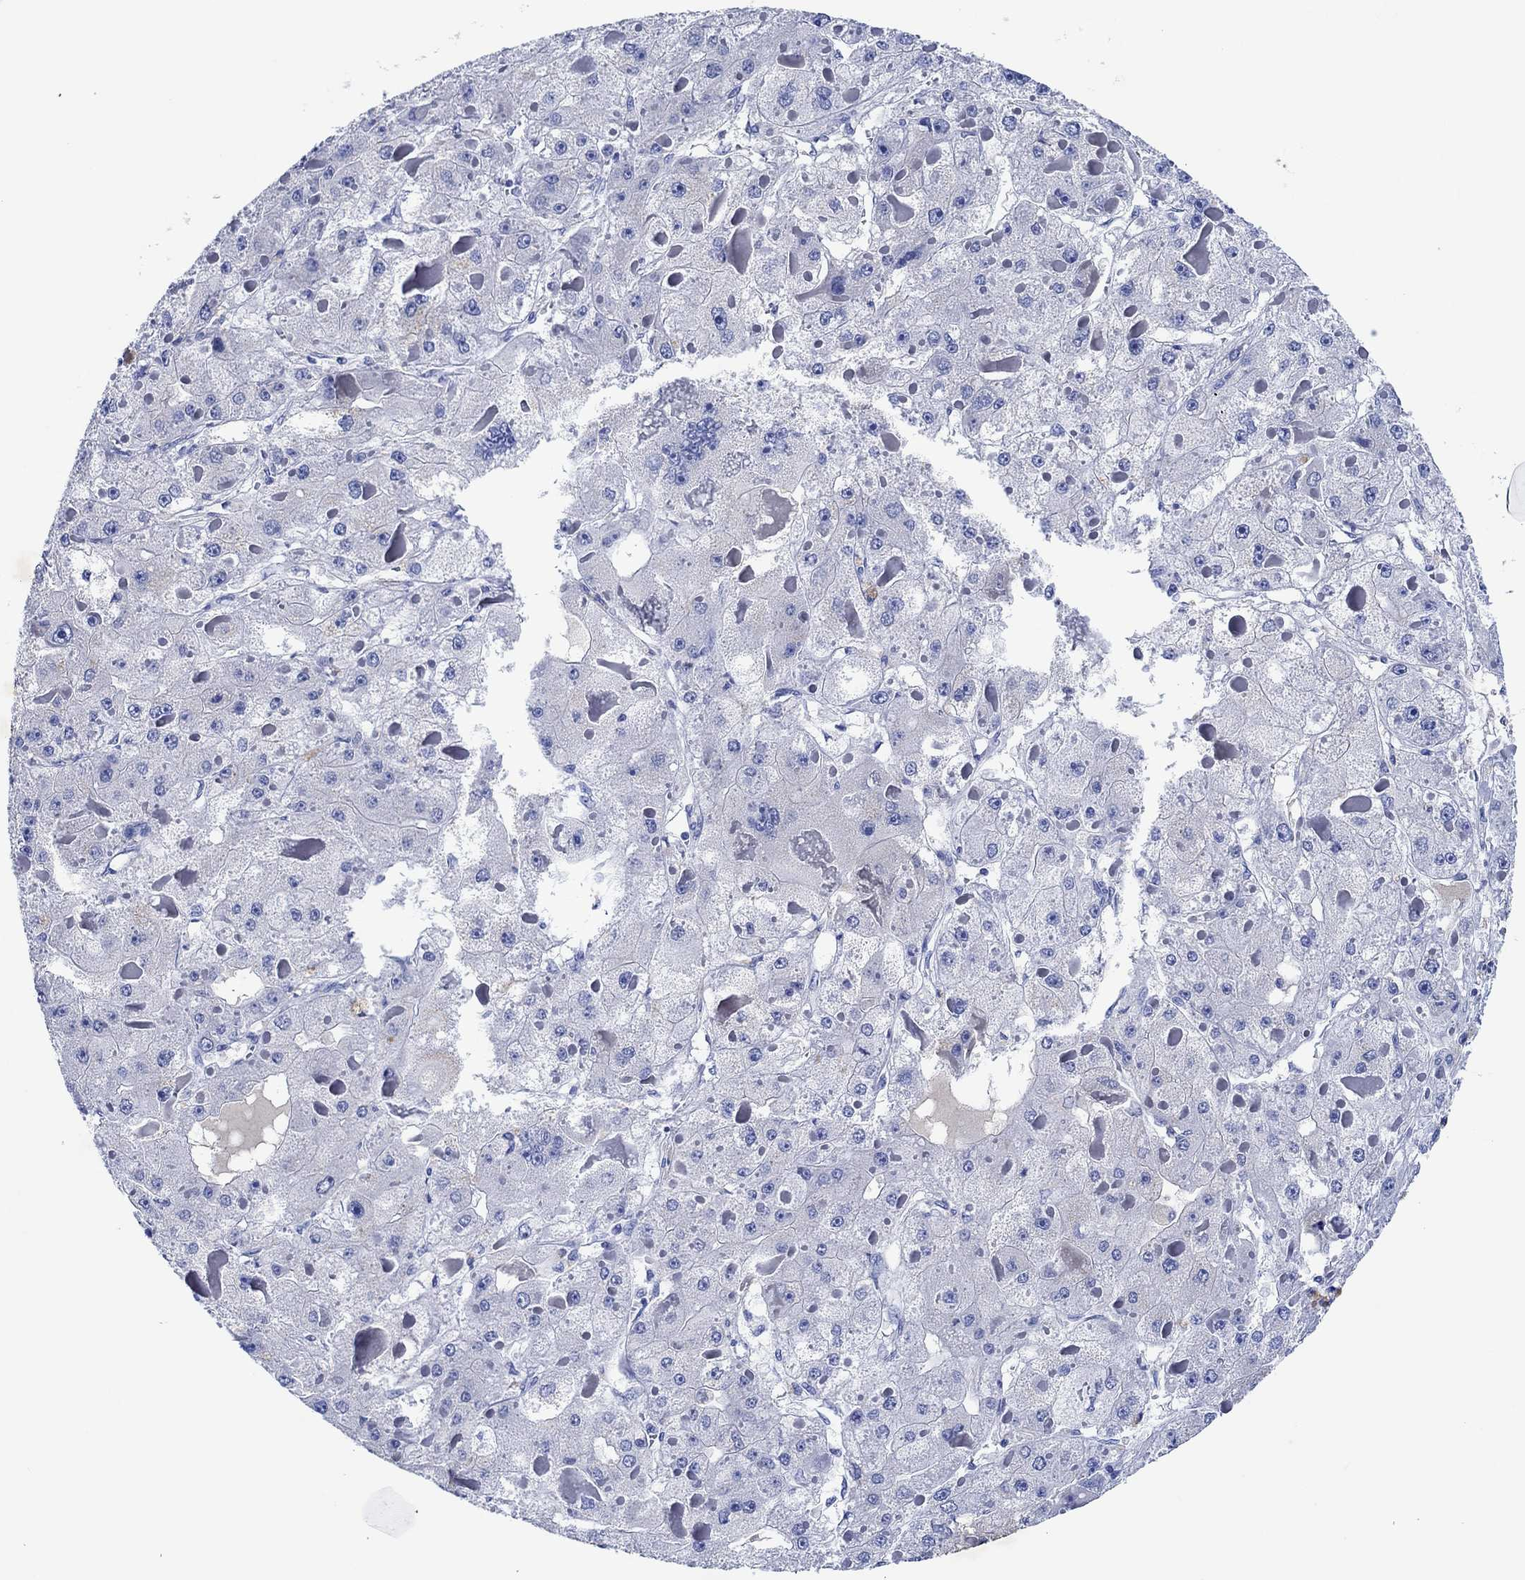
{"staining": {"intensity": "negative", "quantity": "none", "location": "none"}, "tissue": "liver cancer", "cell_type": "Tumor cells", "image_type": "cancer", "snomed": [{"axis": "morphology", "description": "Carcinoma, Hepatocellular, NOS"}, {"axis": "topography", "description": "Liver"}], "caption": "This is an immunohistochemistry (IHC) micrograph of human liver cancer. There is no expression in tumor cells.", "gene": "CPNE6", "patient": {"sex": "female", "age": 73}}